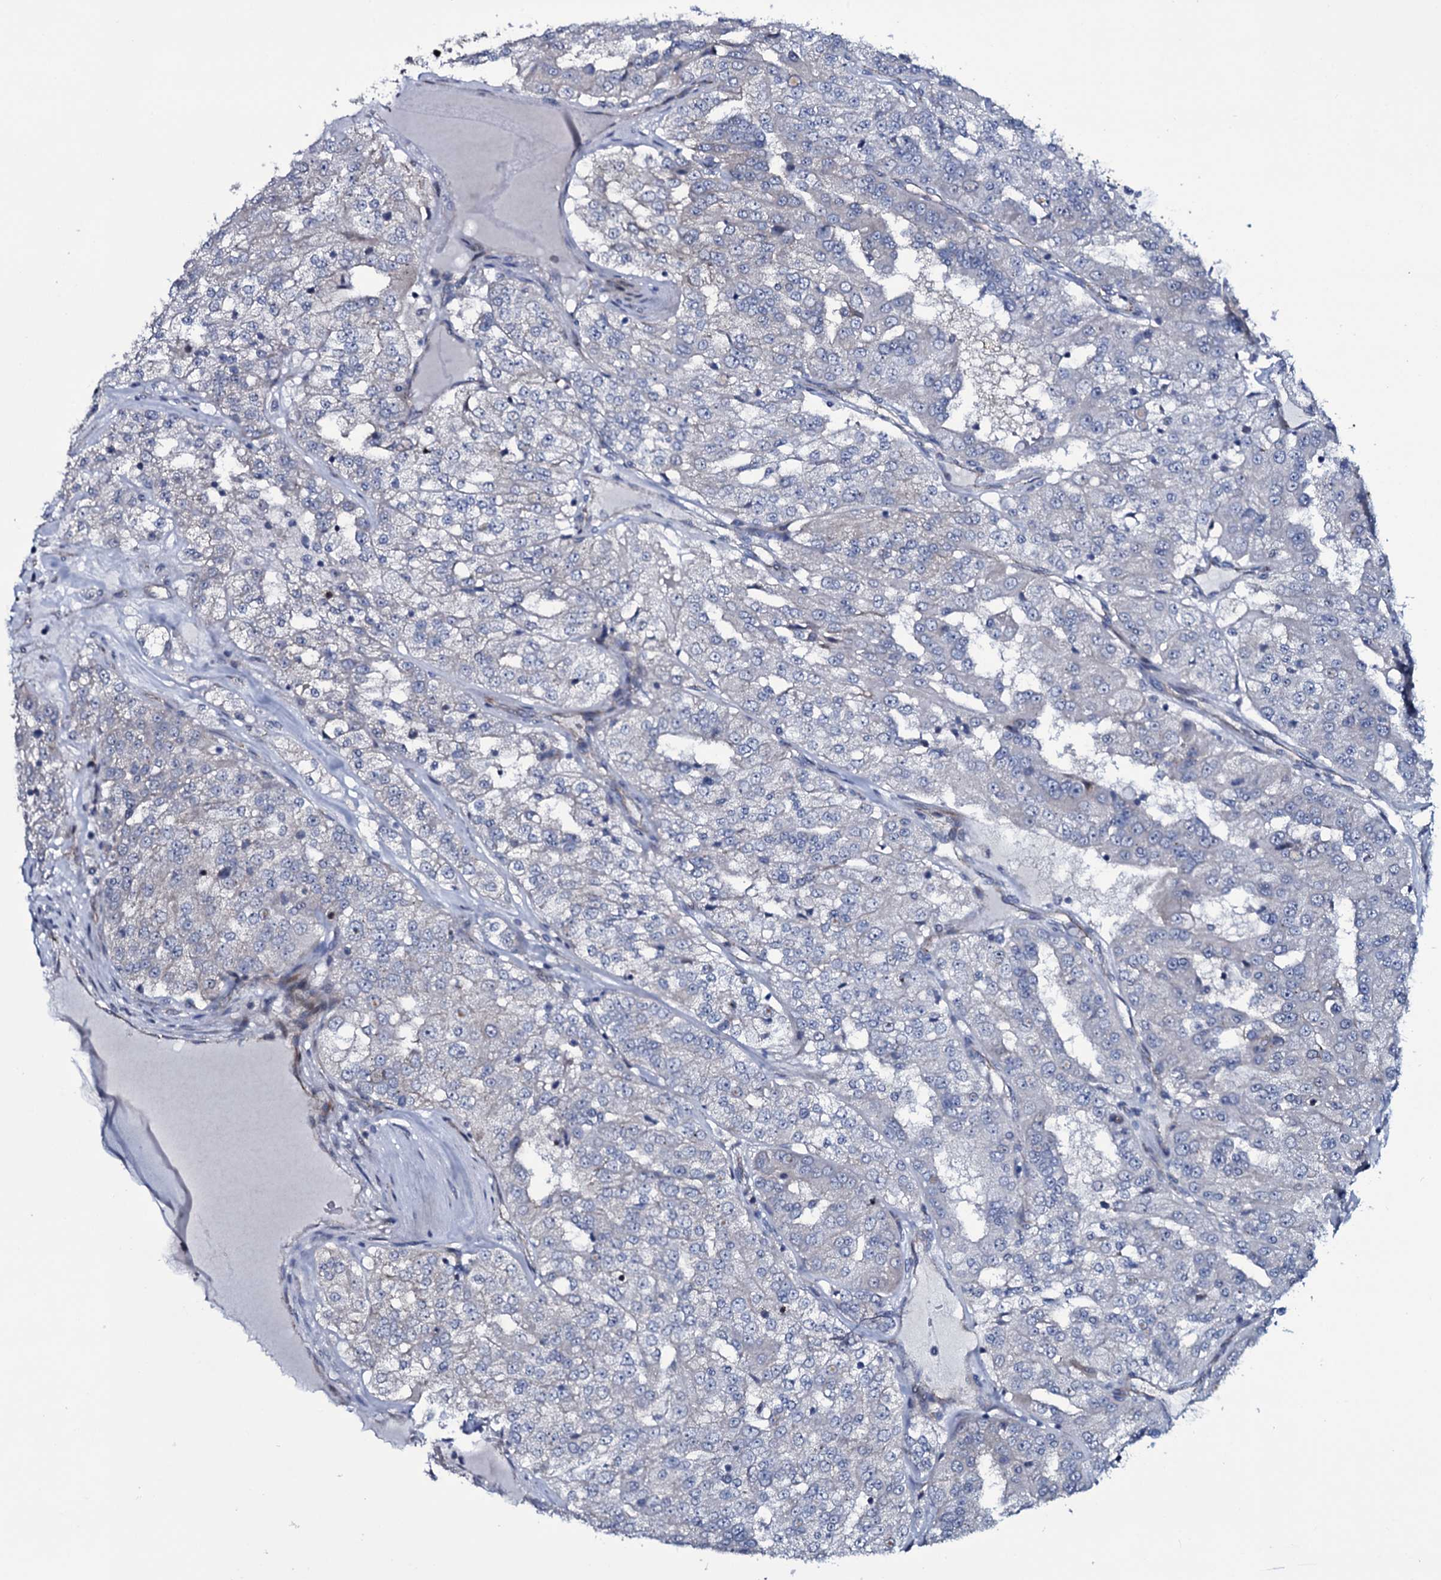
{"staining": {"intensity": "negative", "quantity": "none", "location": "none"}, "tissue": "renal cancer", "cell_type": "Tumor cells", "image_type": "cancer", "snomed": [{"axis": "morphology", "description": "Adenocarcinoma, NOS"}, {"axis": "topography", "description": "Kidney"}], "caption": "This is an immunohistochemistry (IHC) photomicrograph of adenocarcinoma (renal). There is no positivity in tumor cells.", "gene": "WIPF3", "patient": {"sex": "female", "age": 63}}